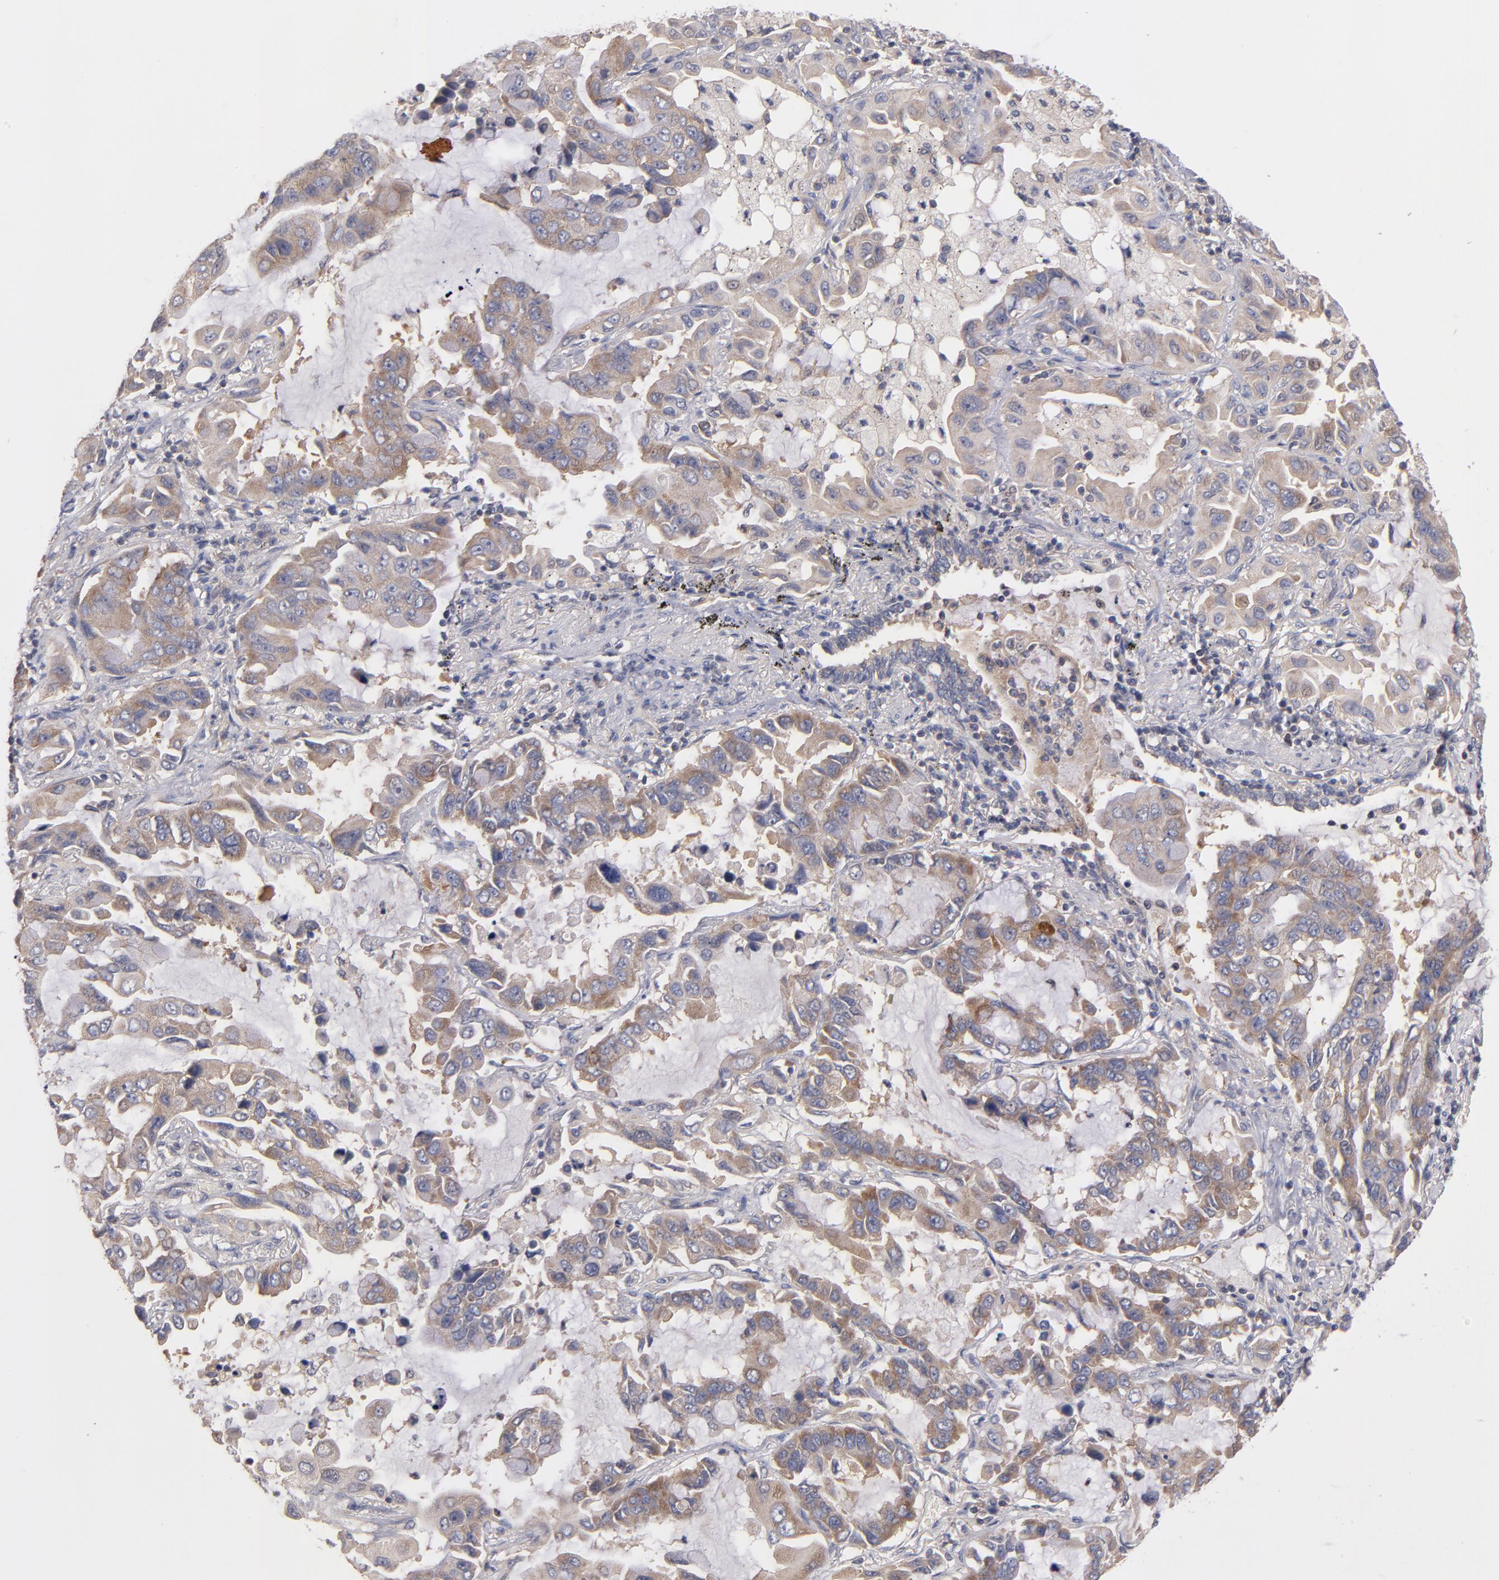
{"staining": {"intensity": "weak", "quantity": ">75%", "location": "cytoplasmic/membranous"}, "tissue": "lung cancer", "cell_type": "Tumor cells", "image_type": "cancer", "snomed": [{"axis": "morphology", "description": "Adenocarcinoma, NOS"}, {"axis": "topography", "description": "Lung"}], "caption": "This is a micrograph of immunohistochemistry staining of adenocarcinoma (lung), which shows weak expression in the cytoplasmic/membranous of tumor cells.", "gene": "DACT1", "patient": {"sex": "male", "age": 64}}